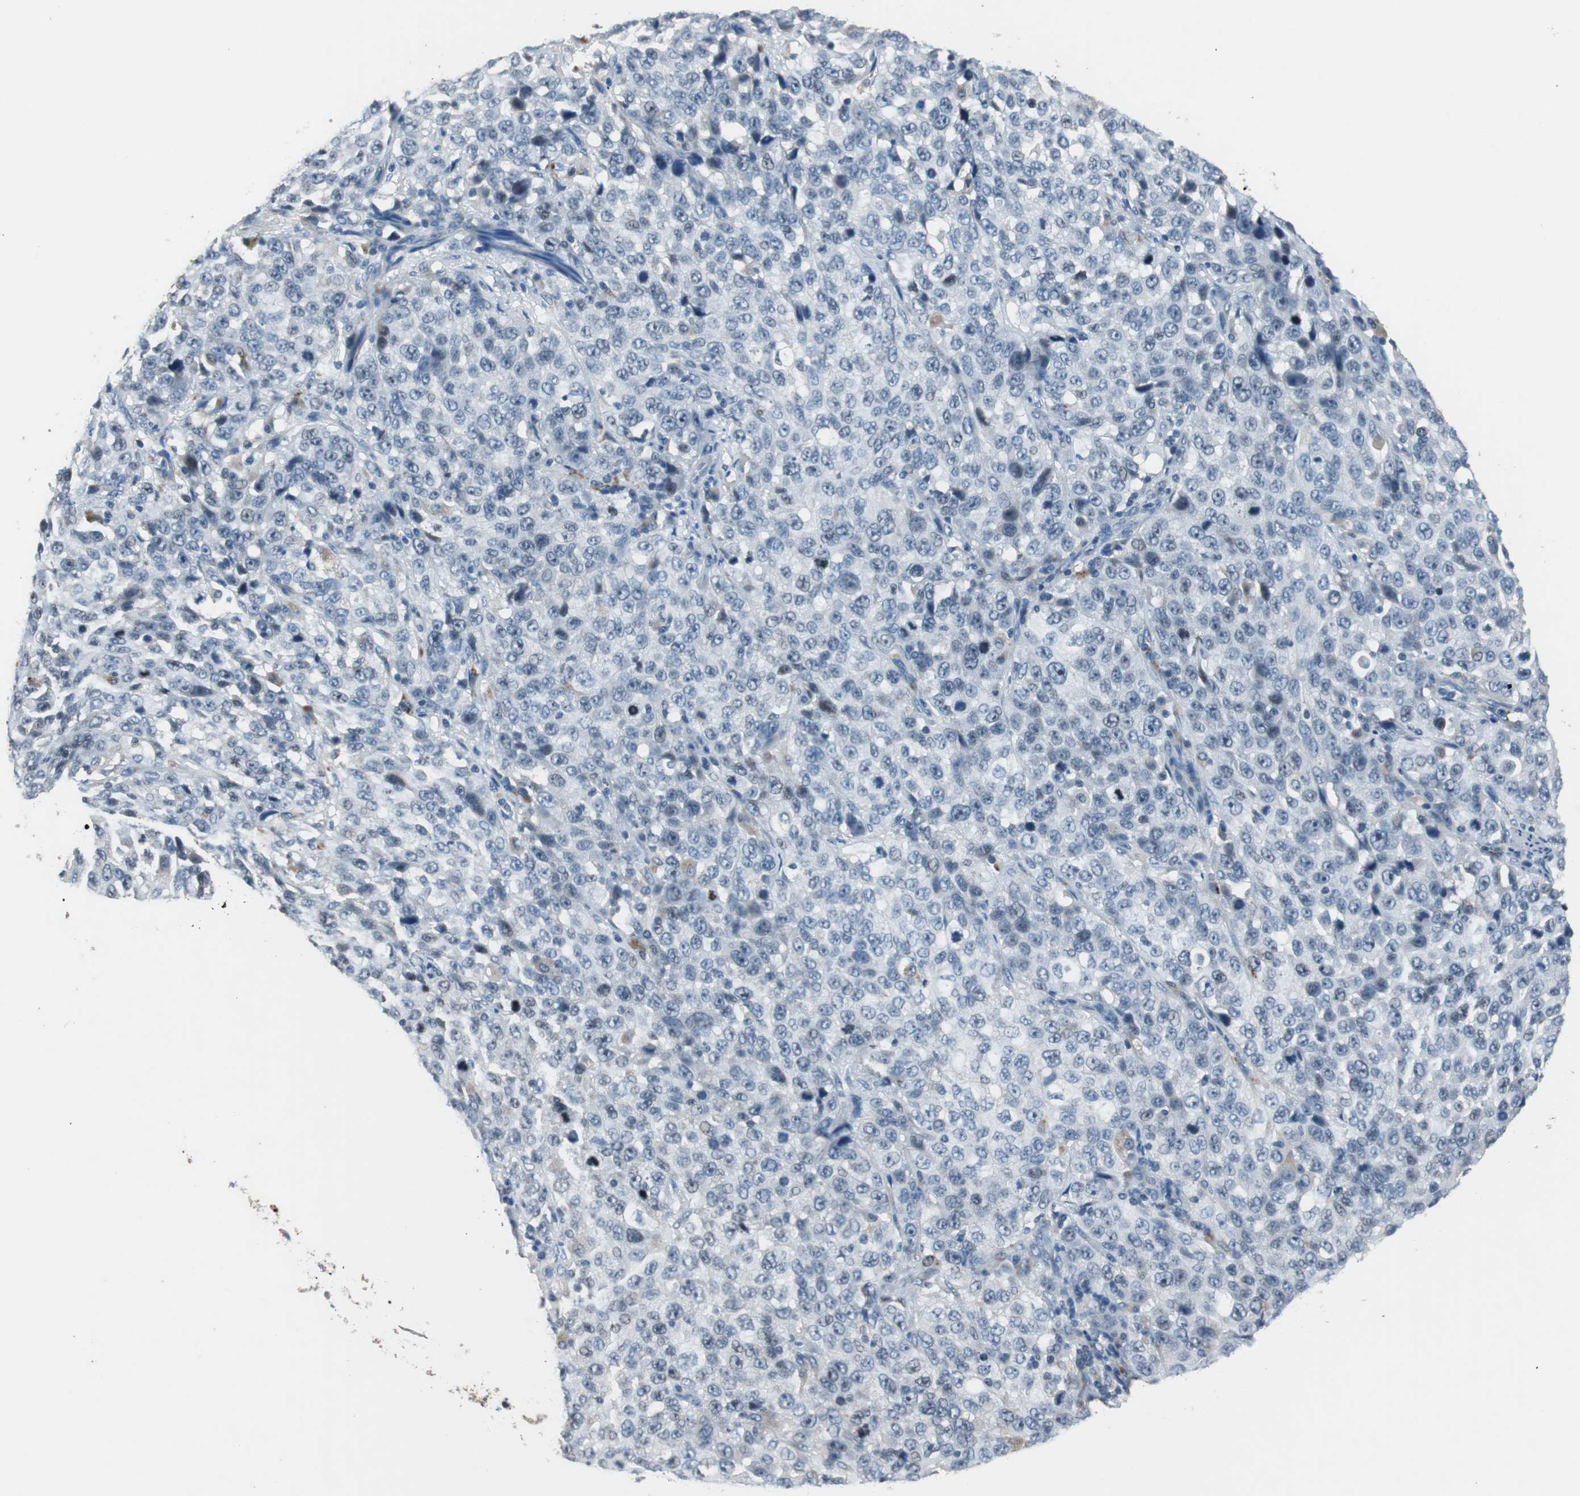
{"staining": {"intensity": "negative", "quantity": "none", "location": "none"}, "tissue": "stomach cancer", "cell_type": "Tumor cells", "image_type": "cancer", "snomed": [{"axis": "morphology", "description": "Normal tissue, NOS"}, {"axis": "morphology", "description": "Adenocarcinoma, NOS"}, {"axis": "topography", "description": "Stomach"}], "caption": "The histopathology image exhibits no significant expression in tumor cells of stomach adenocarcinoma.", "gene": "PCYT1B", "patient": {"sex": "male", "age": 48}}